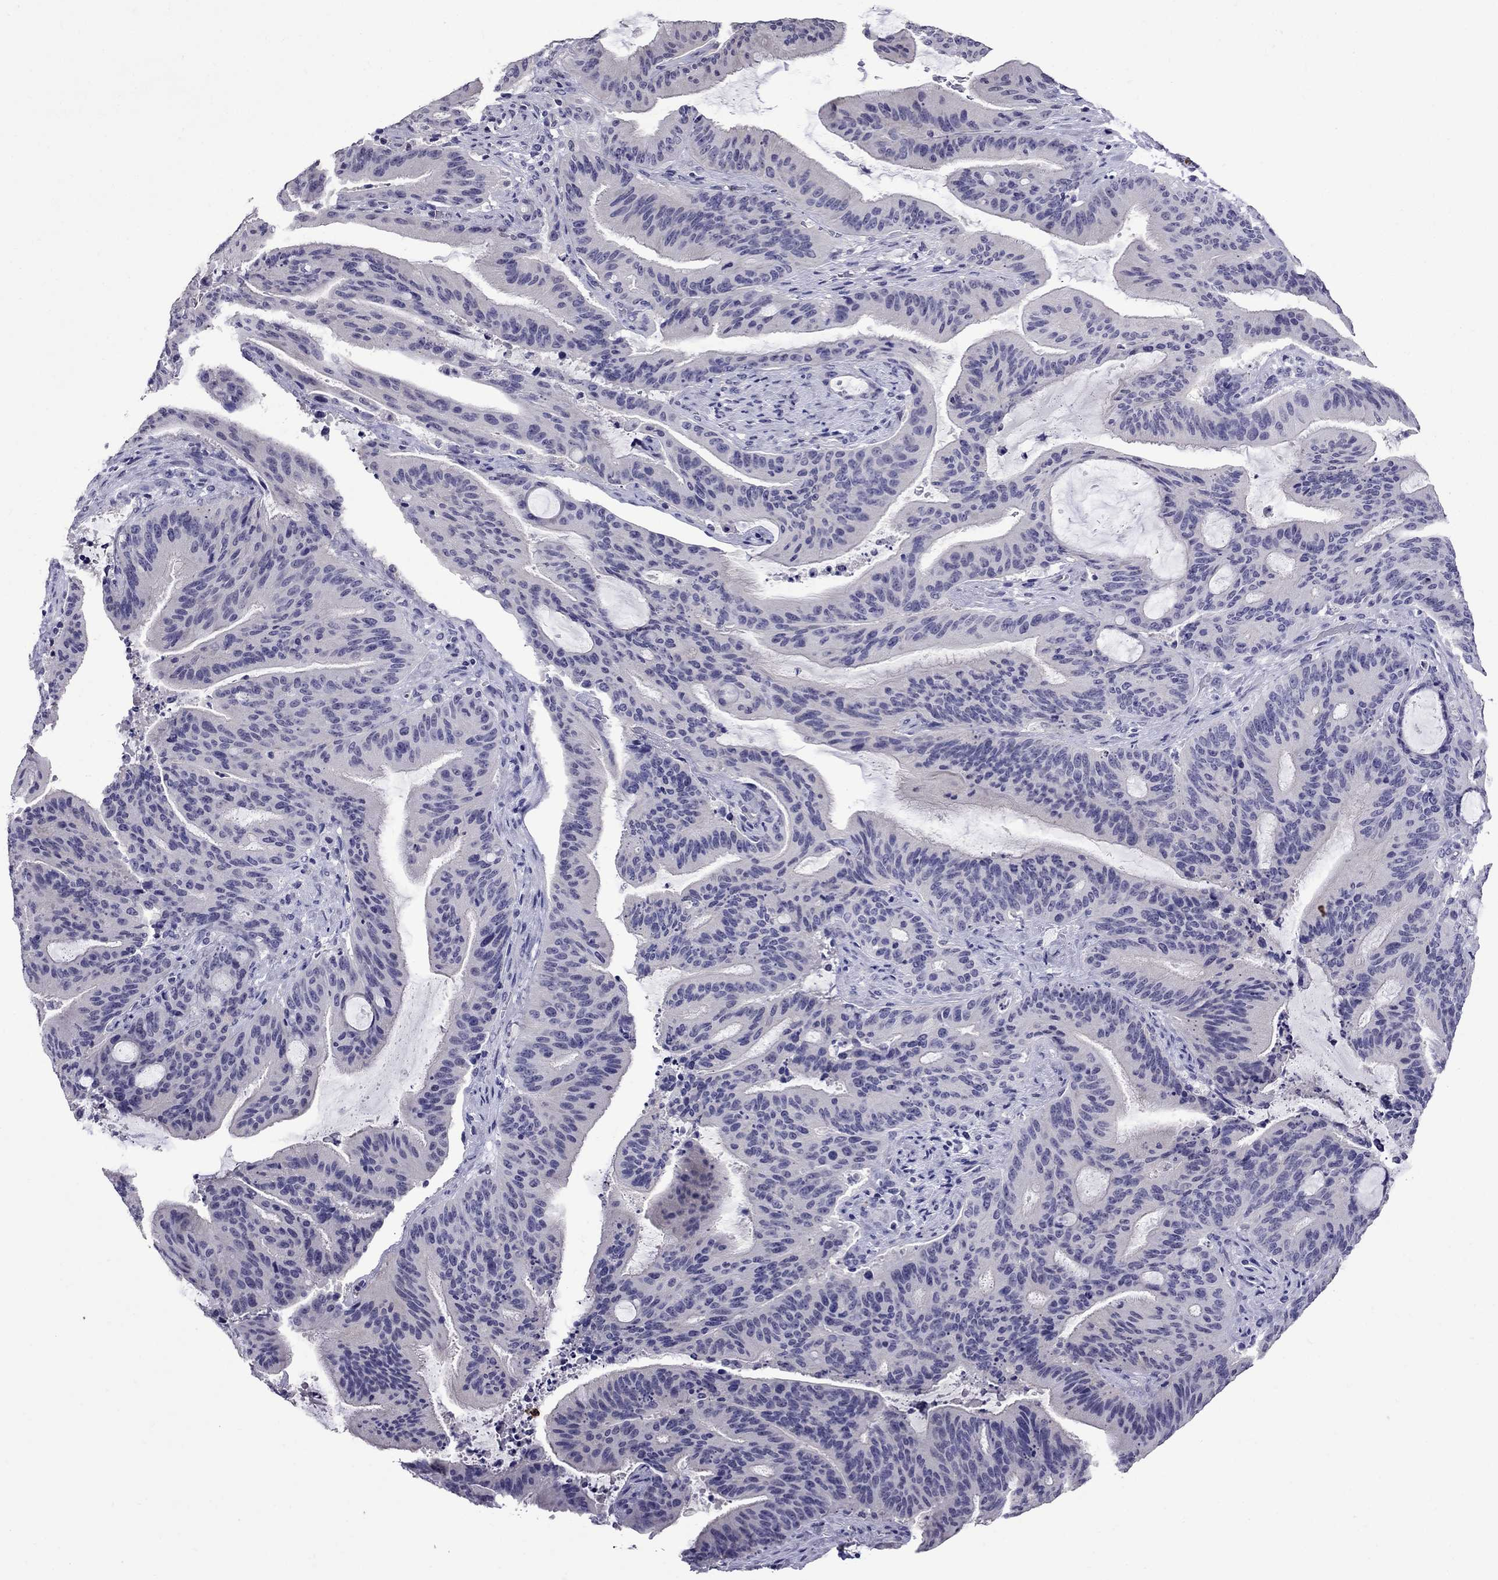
{"staining": {"intensity": "negative", "quantity": "none", "location": "none"}, "tissue": "liver cancer", "cell_type": "Tumor cells", "image_type": "cancer", "snomed": [{"axis": "morphology", "description": "Cholangiocarcinoma"}, {"axis": "topography", "description": "Liver"}], "caption": "DAB immunohistochemical staining of human liver cancer (cholangiocarcinoma) displays no significant positivity in tumor cells.", "gene": "OLFM4", "patient": {"sex": "female", "age": 73}}